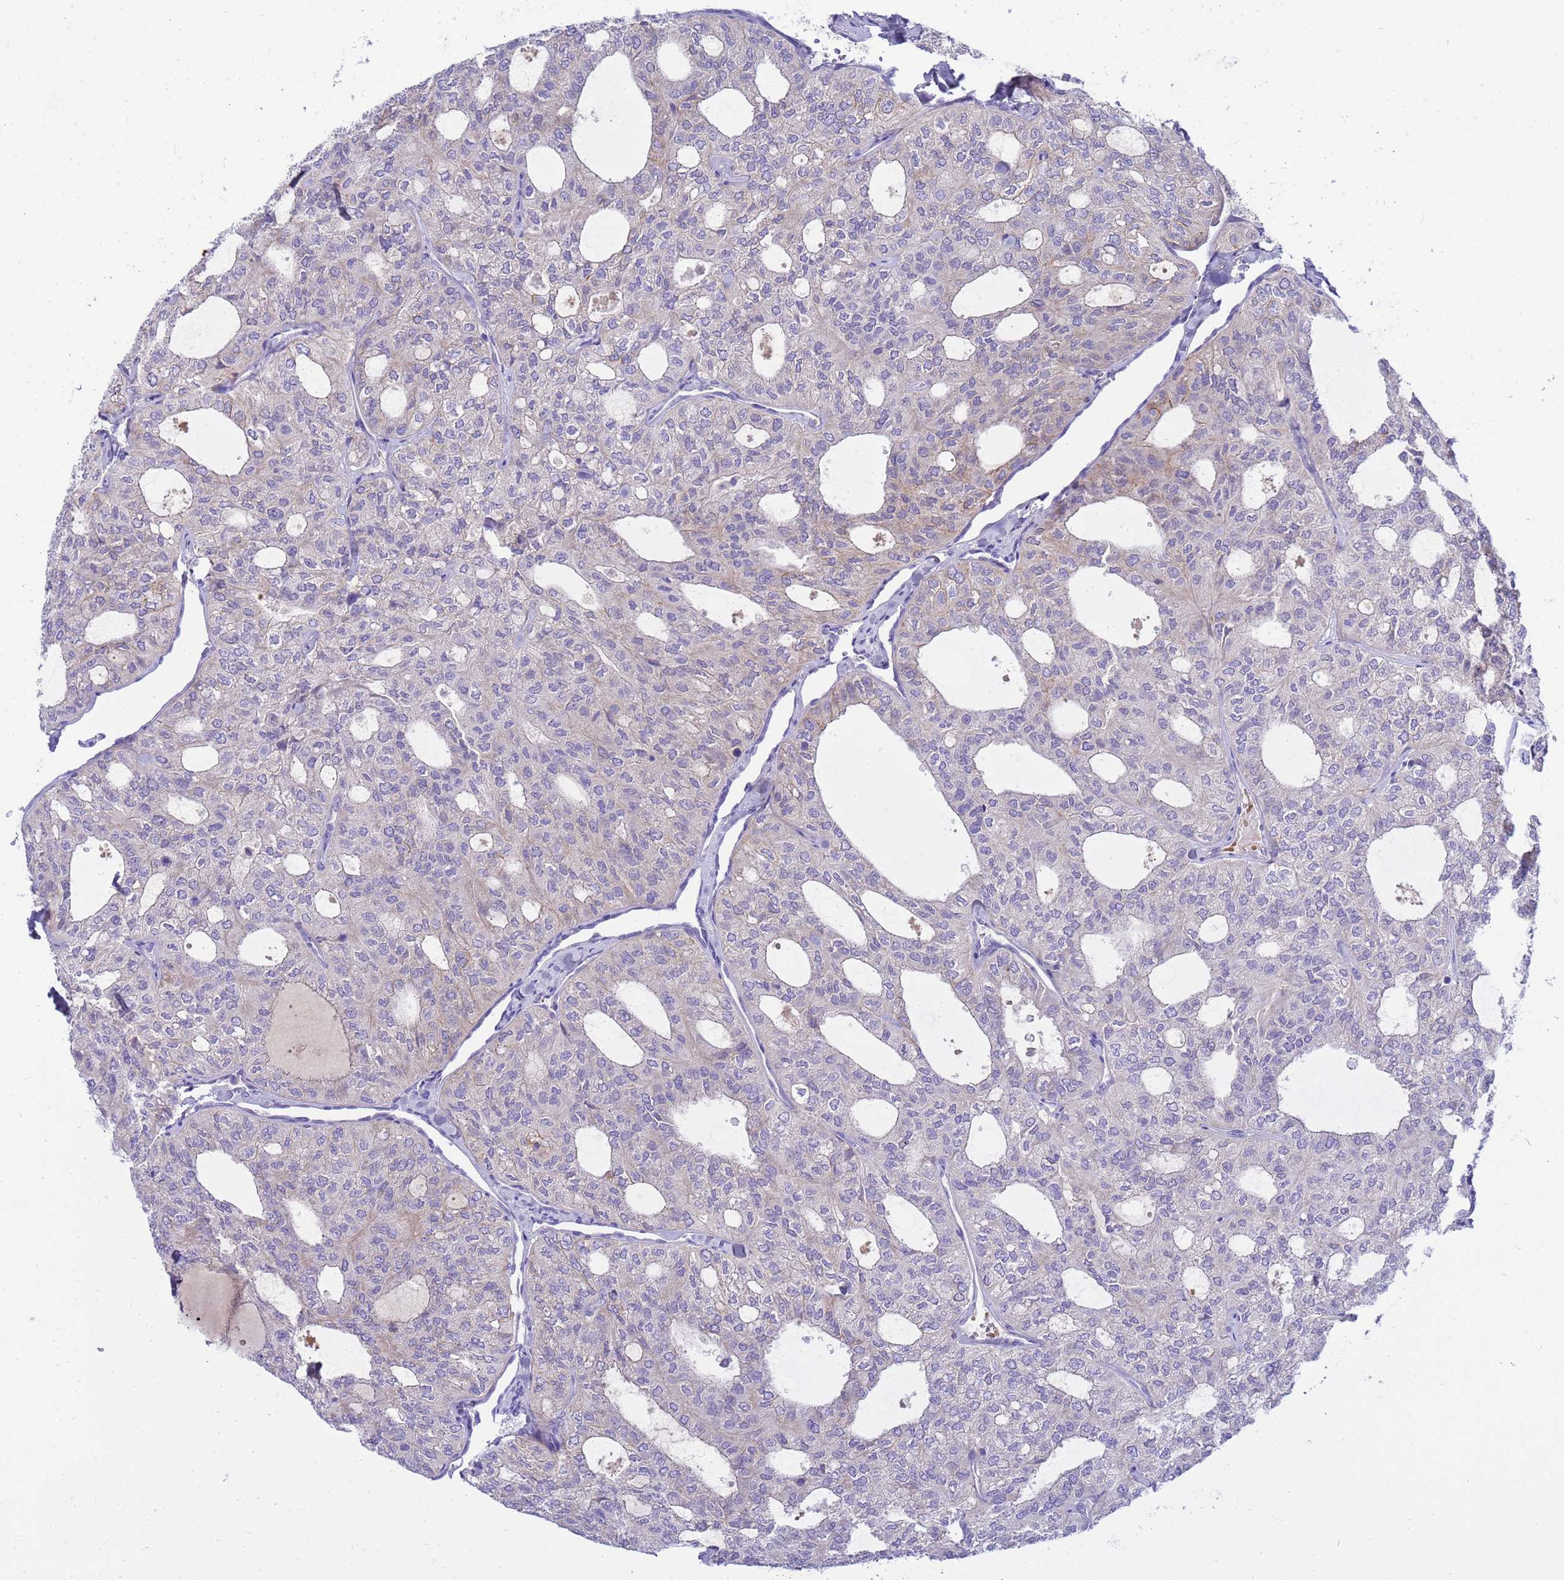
{"staining": {"intensity": "negative", "quantity": "none", "location": "none"}, "tissue": "thyroid cancer", "cell_type": "Tumor cells", "image_type": "cancer", "snomed": [{"axis": "morphology", "description": "Follicular adenoma carcinoma, NOS"}, {"axis": "topography", "description": "Thyroid gland"}], "caption": "Immunohistochemistry (IHC) photomicrograph of thyroid cancer stained for a protein (brown), which shows no expression in tumor cells.", "gene": "RIPPLY2", "patient": {"sex": "male", "age": 75}}